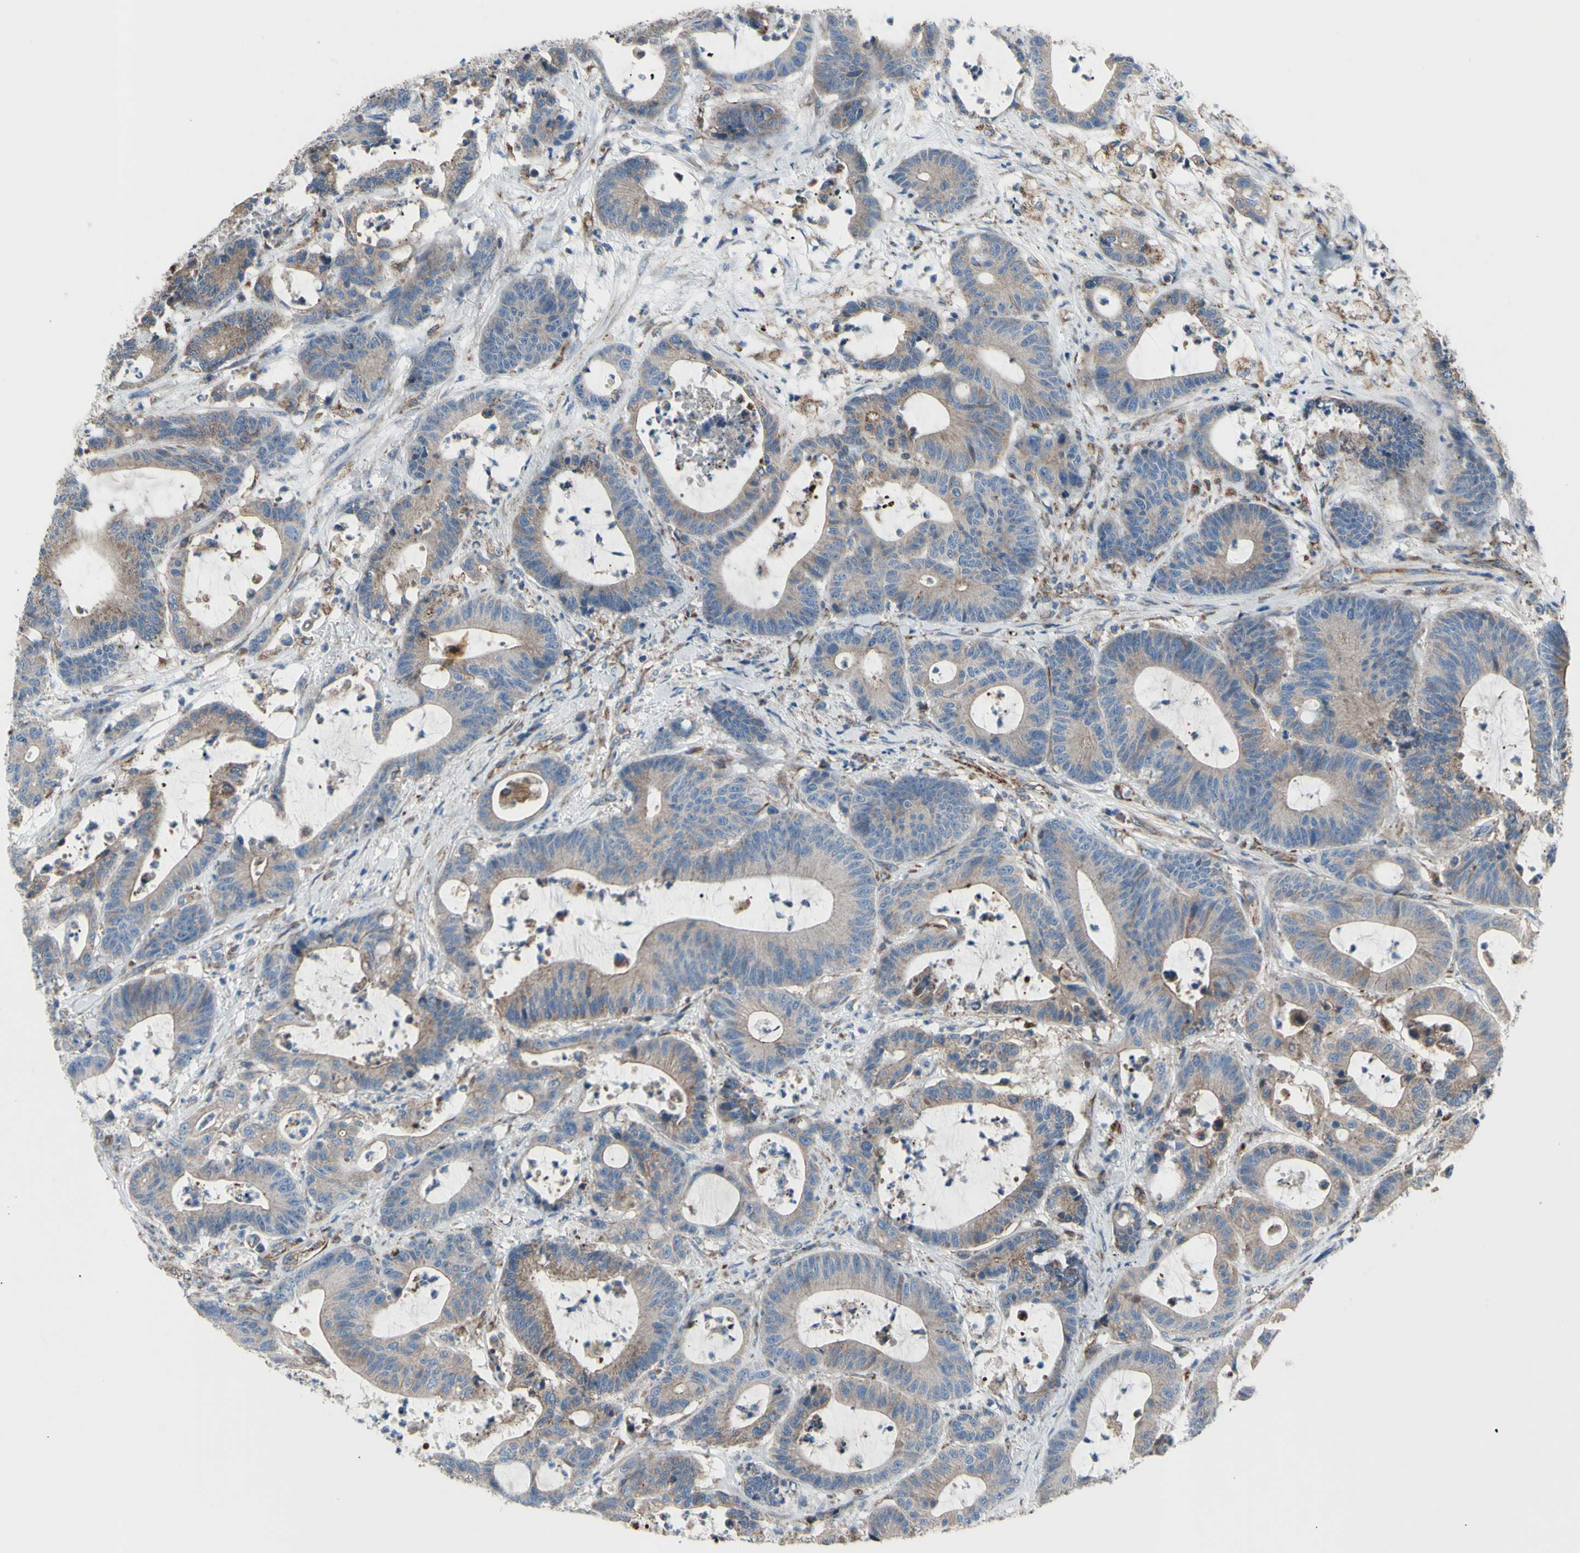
{"staining": {"intensity": "weak", "quantity": ">75%", "location": "cytoplasmic/membranous"}, "tissue": "colorectal cancer", "cell_type": "Tumor cells", "image_type": "cancer", "snomed": [{"axis": "morphology", "description": "Adenocarcinoma, NOS"}, {"axis": "topography", "description": "Colon"}], "caption": "Brown immunohistochemical staining in colorectal cancer exhibits weak cytoplasmic/membranous positivity in about >75% of tumor cells. The protein of interest is shown in brown color, while the nuclei are stained blue.", "gene": "EMC7", "patient": {"sex": "female", "age": 84}}